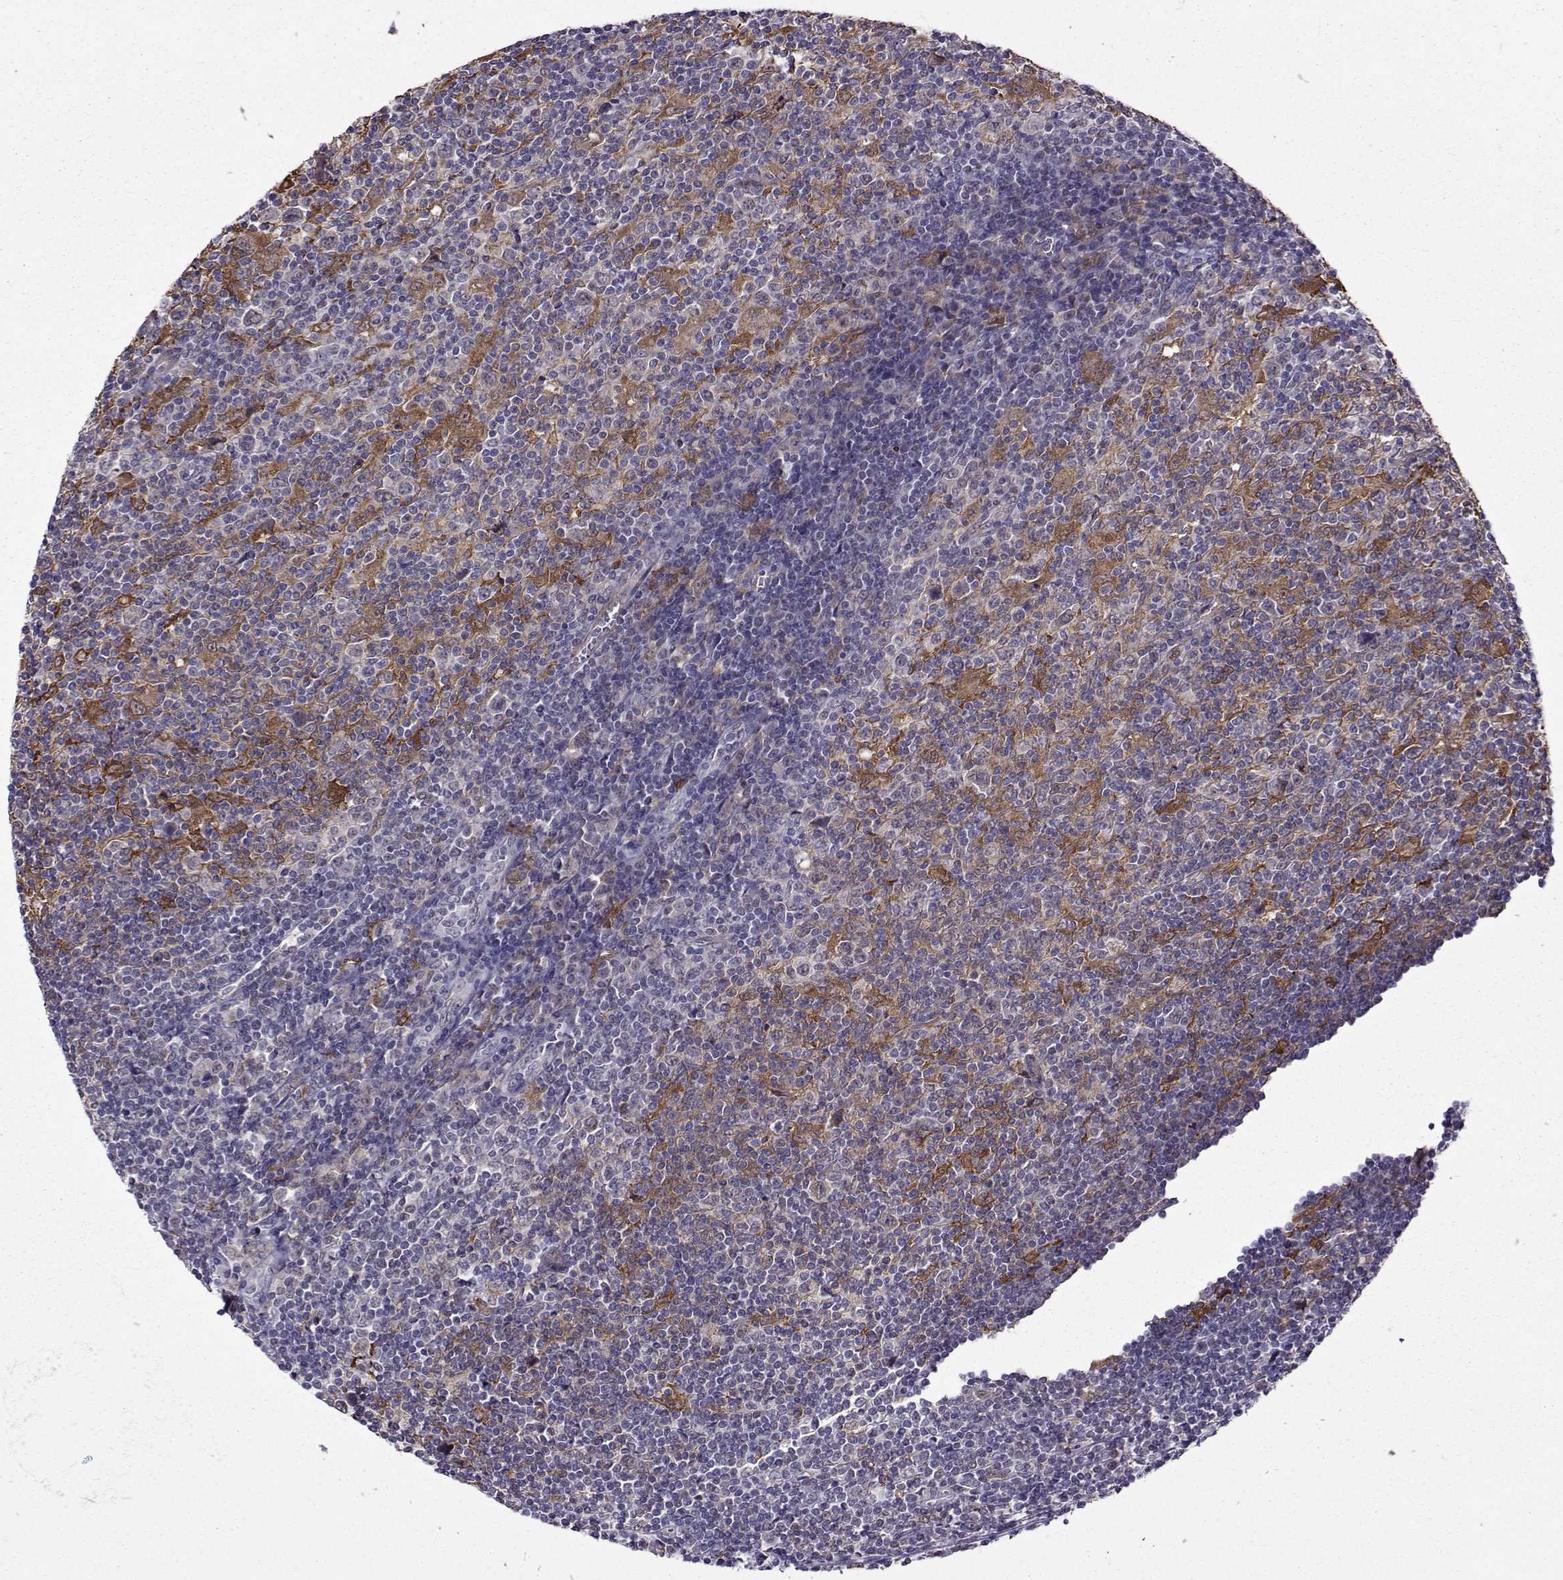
{"staining": {"intensity": "negative", "quantity": "none", "location": "none"}, "tissue": "lymphoma", "cell_type": "Tumor cells", "image_type": "cancer", "snomed": [{"axis": "morphology", "description": "Hodgkin's disease, NOS"}, {"axis": "topography", "description": "Lymph node"}], "caption": "Immunohistochemistry (IHC) photomicrograph of neoplastic tissue: human lymphoma stained with DAB (3,3'-diaminobenzidine) displays no significant protein expression in tumor cells.", "gene": "DDX20", "patient": {"sex": "male", "age": 40}}